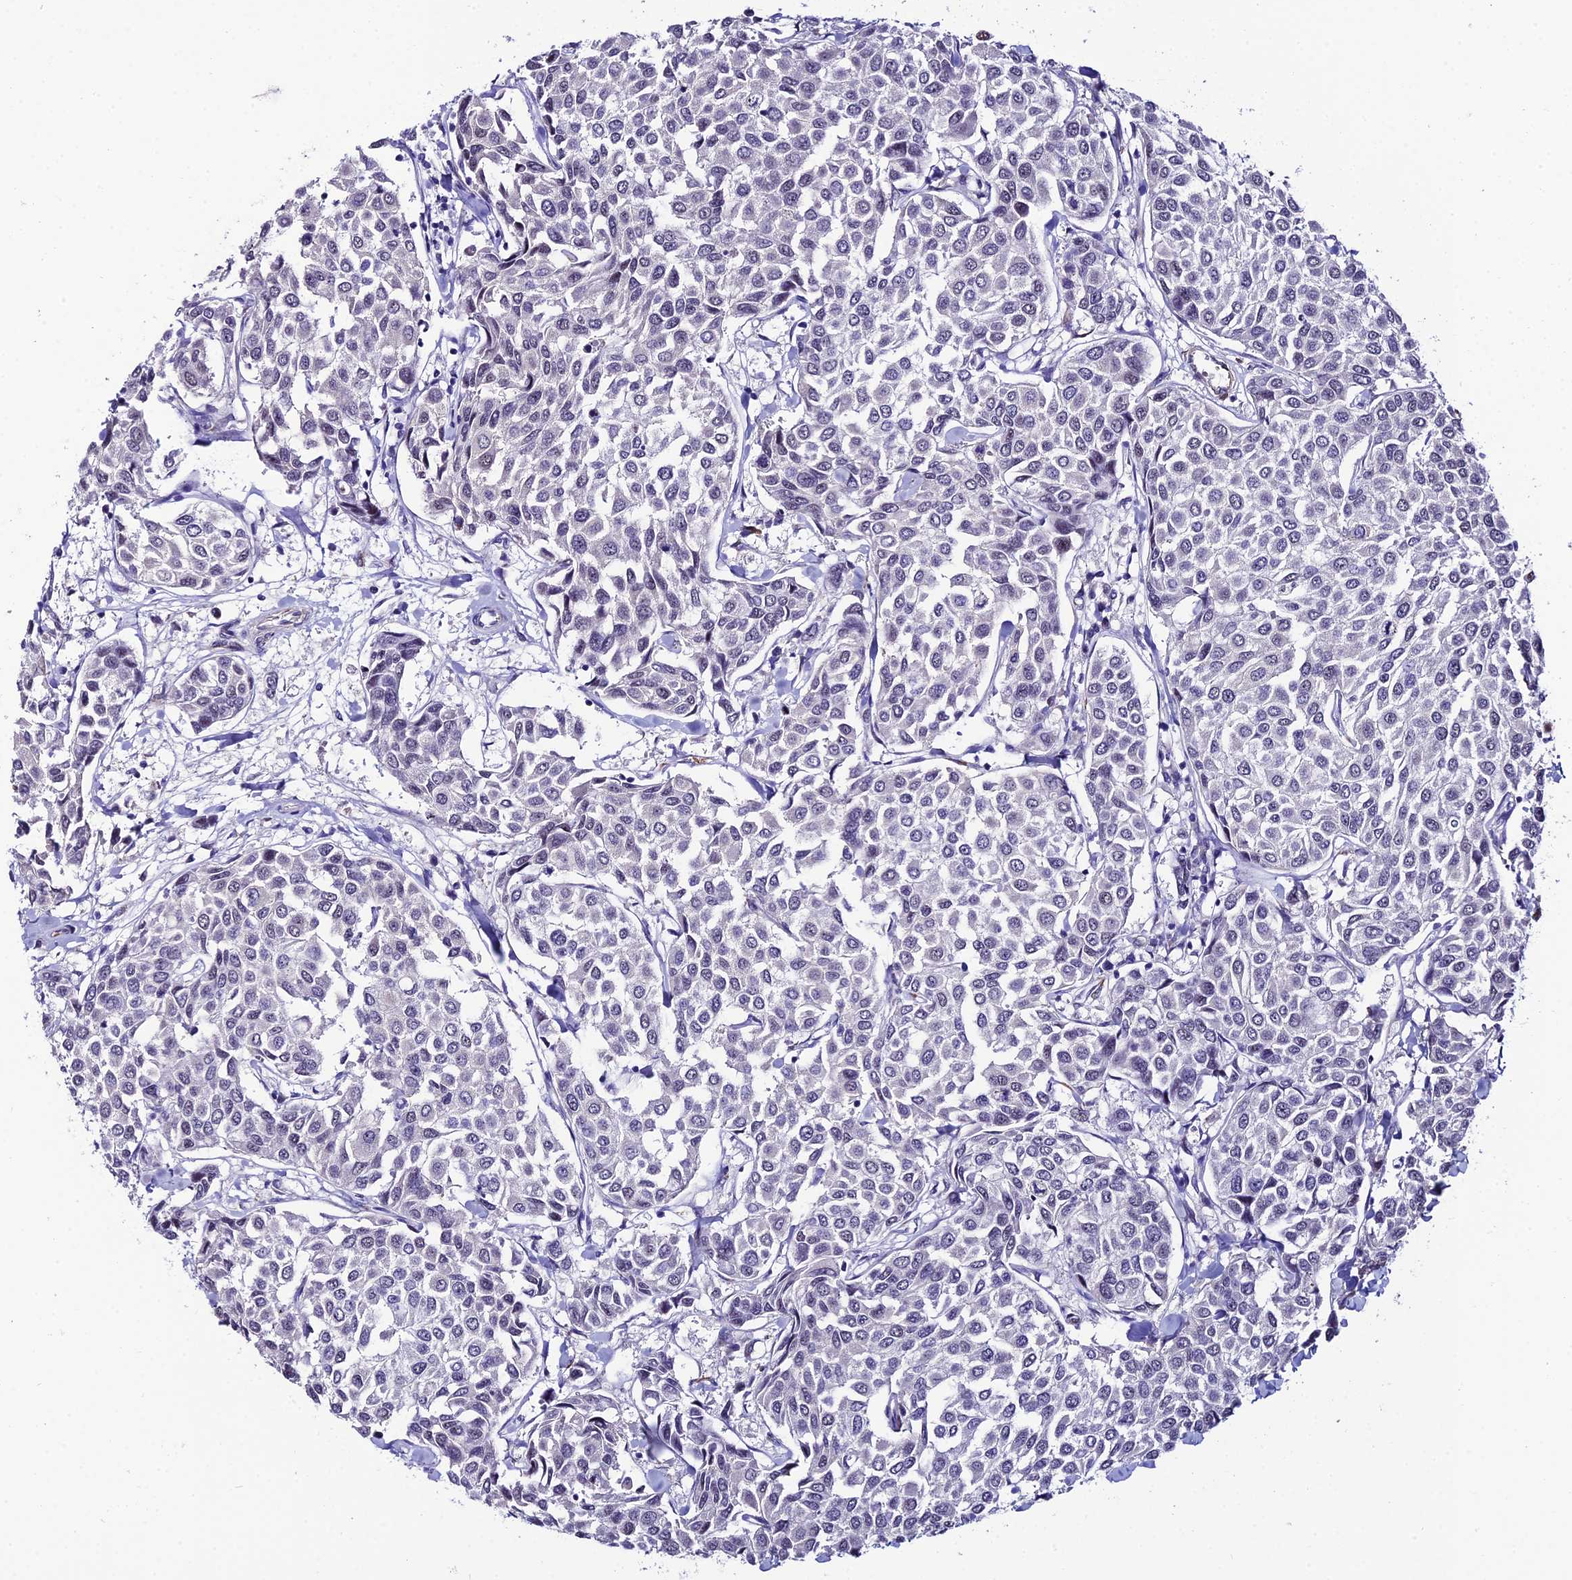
{"staining": {"intensity": "negative", "quantity": "none", "location": "none"}, "tissue": "breast cancer", "cell_type": "Tumor cells", "image_type": "cancer", "snomed": [{"axis": "morphology", "description": "Duct carcinoma"}, {"axis": "topography", "description": "Breast"}], "caption": "Tumor cells show no significant protein staining in breast cancer (invasive ductal carcinoma).", "gene": "SYT15", "patient": {"sex": "female", "age": 55}}